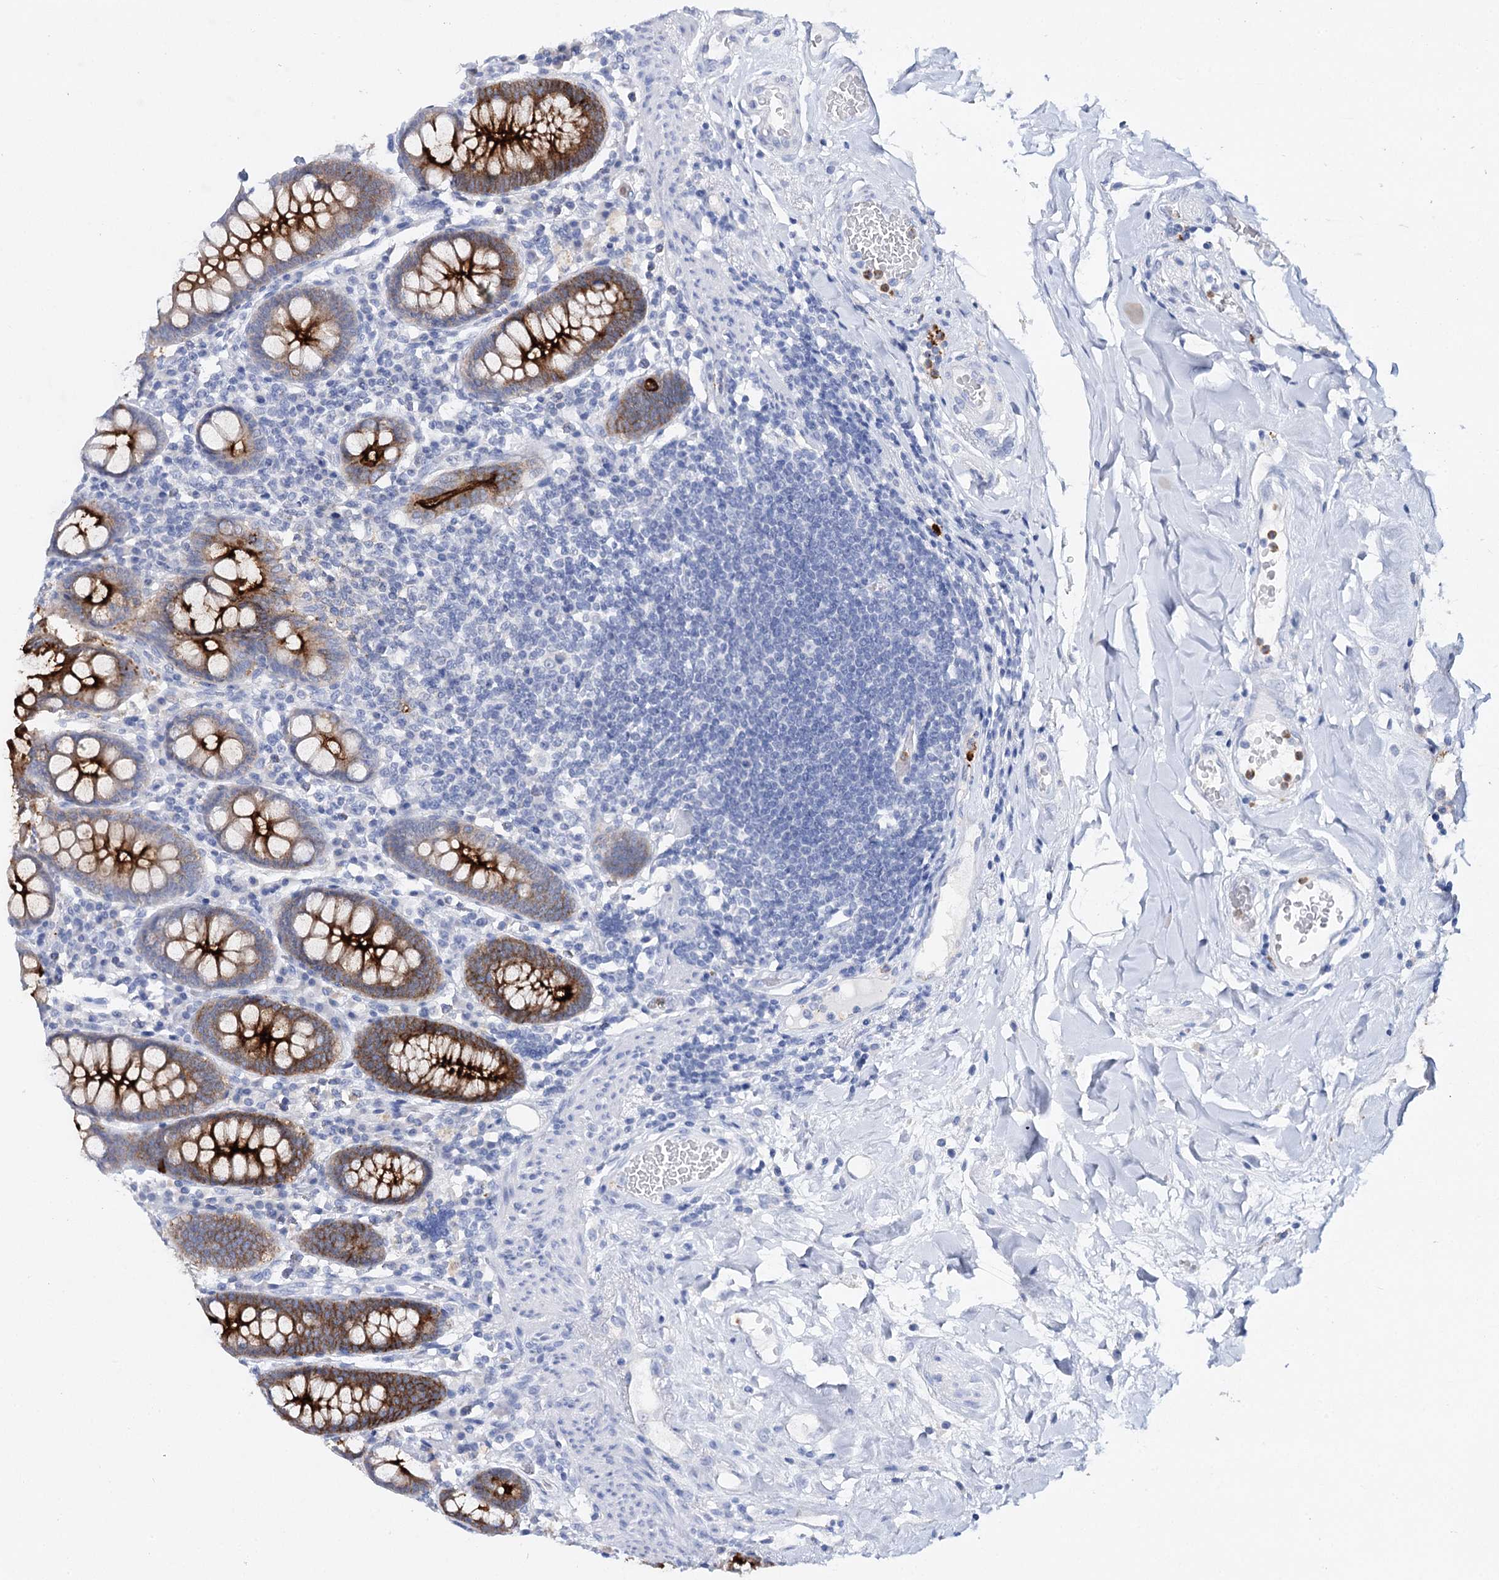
{"staining": {"intensity": "negative", "quantity": "none", "location": "none"}, "tissue": "colon", "cell_type": "Endothelial cells", "image_type": "normal", "snomed": [{"axis": "morphology", "description": "Normal tissue, NOS"}, {"axis": "topography", "description": "Colon"}], "caption": "A histopathology image of colon stained for a protein demonstrates no brown staining in endothelial cells.", "gene": "CEACAM8", "patient": {"sex": "female", "age": 79}}